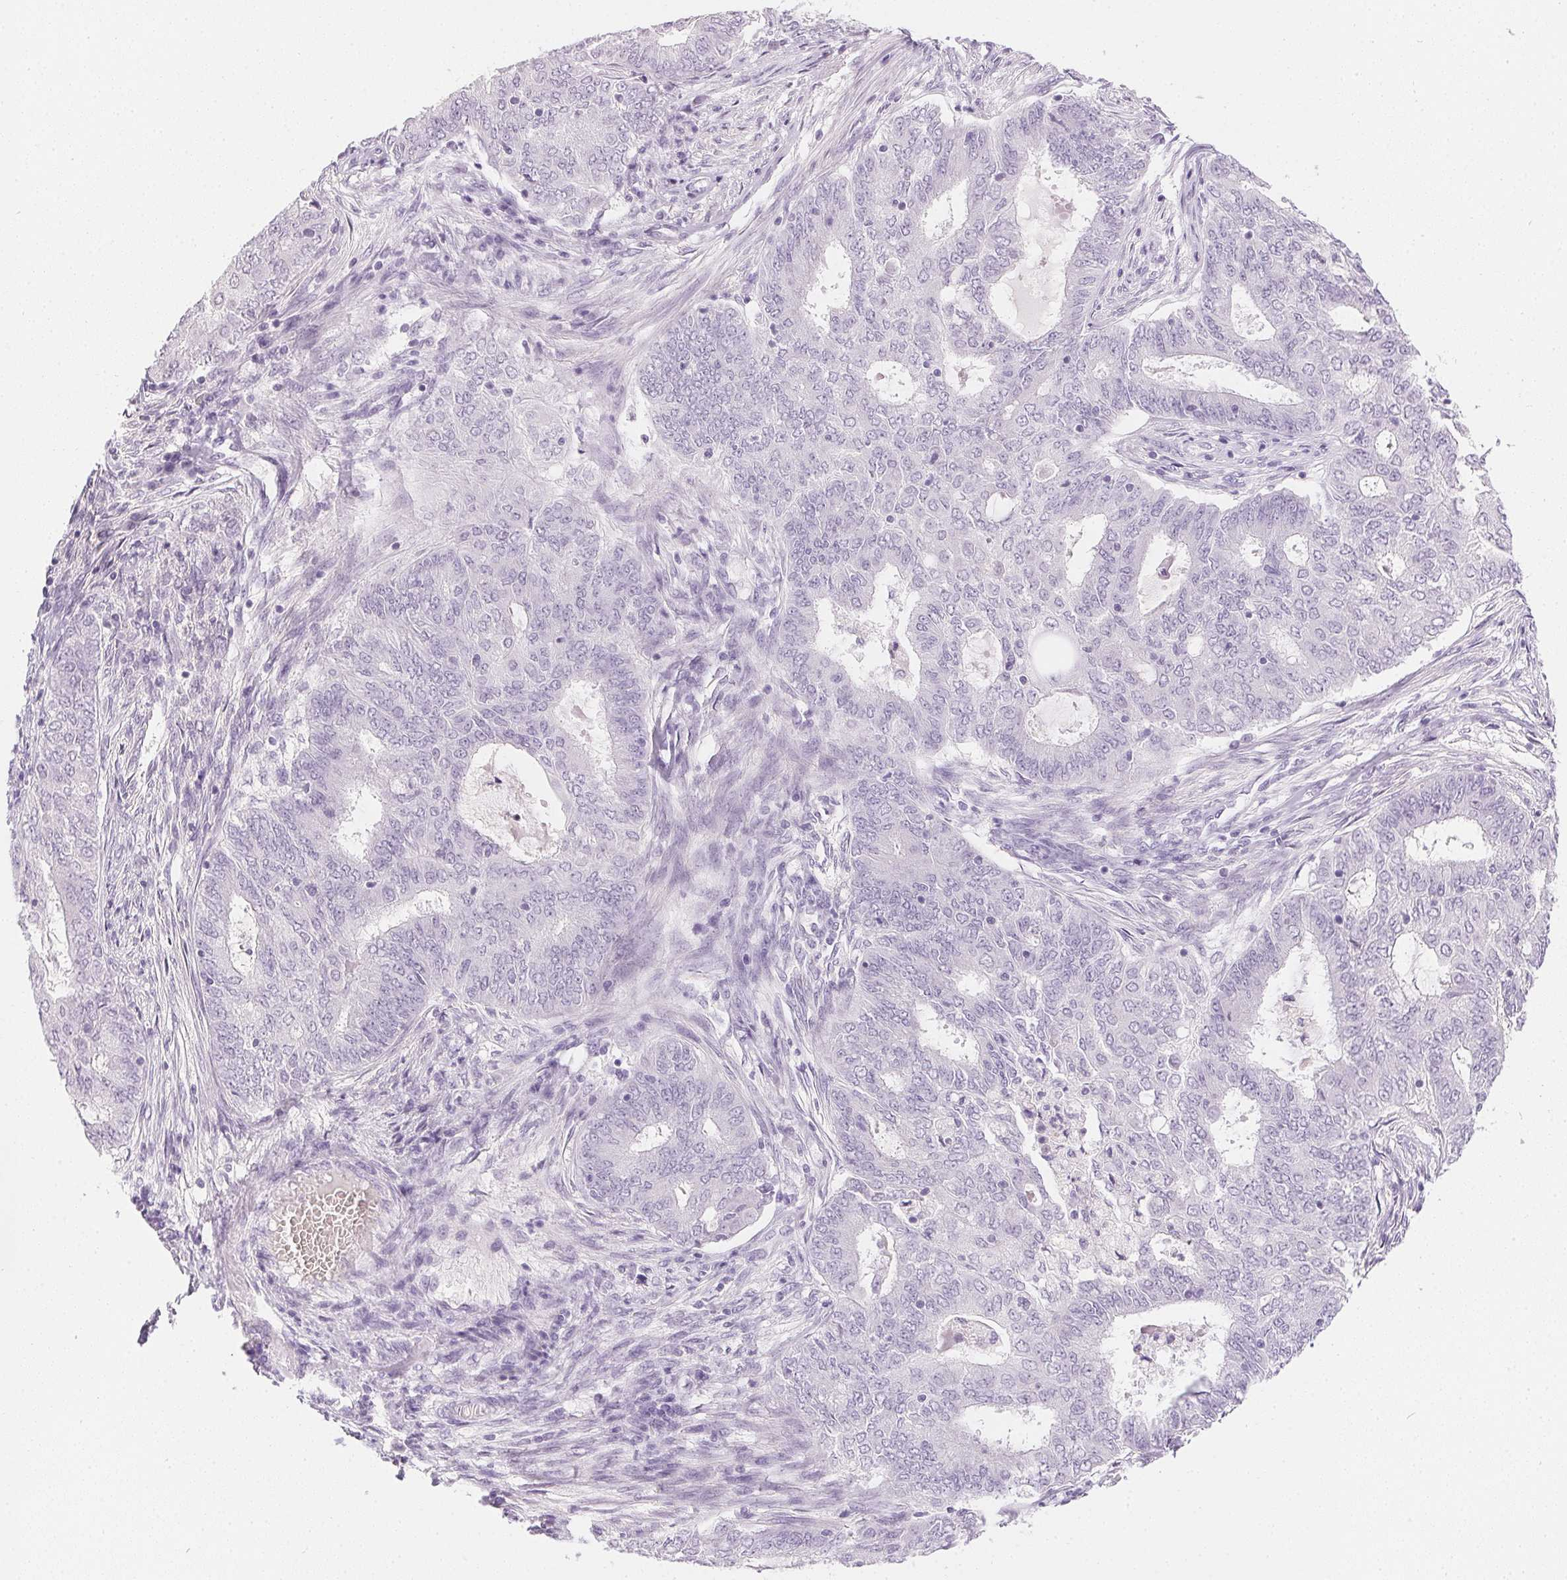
{"staining": {"intensity": "negative", "quantity": "none", "location": "none"}, "tissue": "endometrial cancer", "cell_type": "Tumor cells", "image_type": "cancer", "snomed": [{"axis": "morphology", "description": "Adenocarcinoma, NOS"}, {"axis": "topography", "description": "Endometrium"}], "caption": "Tumor cells are negative for brown protein staining in endometrial cancer.", "gene": "PPY", "patient": {"sex": "female", "age": 62}}